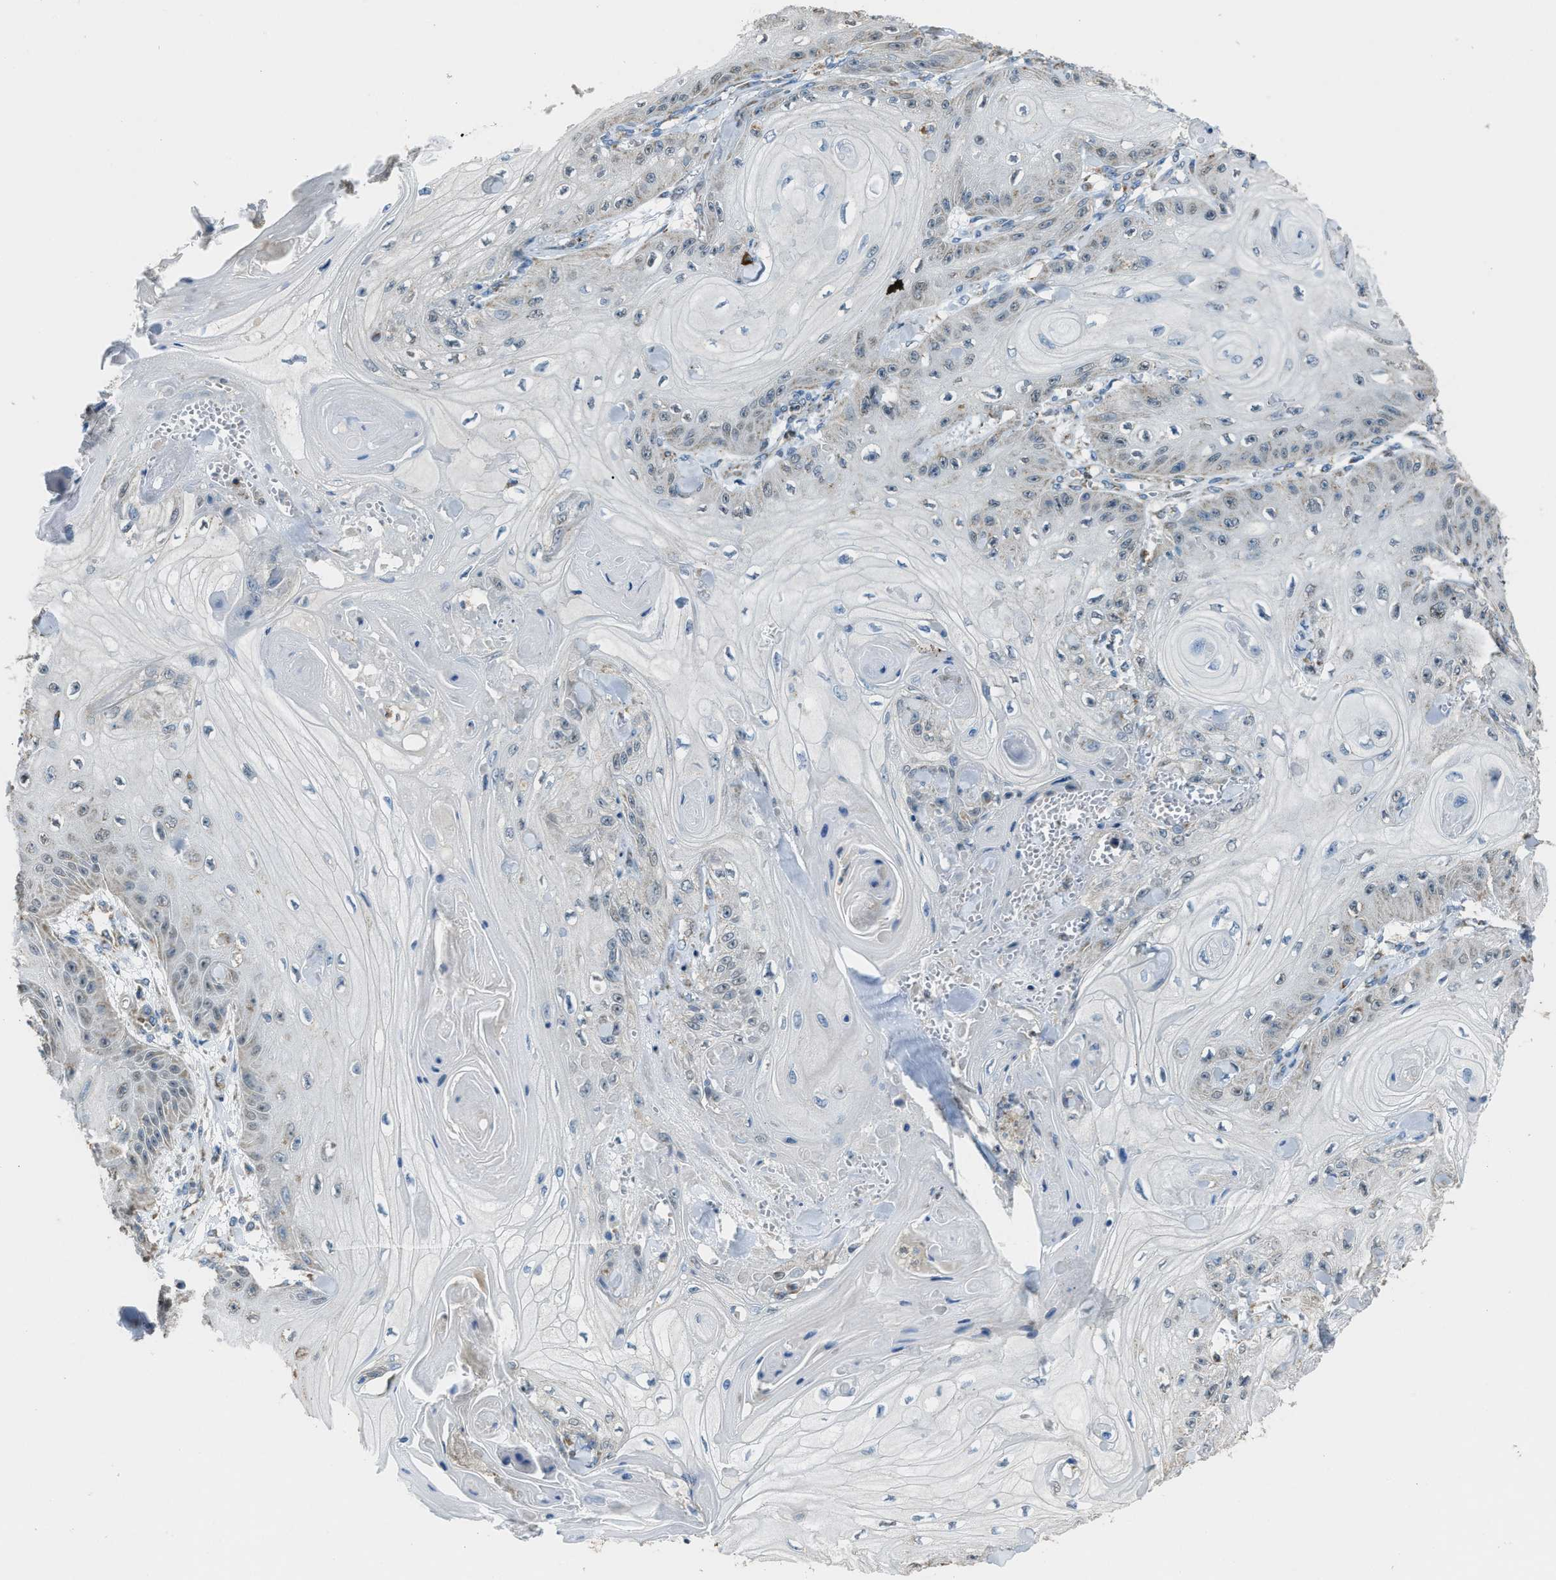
{"staining": {"intensity": "weak", "quantity": "<25%", "location": "cytoplasmic/membranous"}, "tissue": "skin cancer", "cell_type": "Tumor cells", "image_type": "cancer", "snomed": [{"axis": "morphology", "description": "Squamous cell carcinoma, NOS"}, {"axis": "topography", "description": "Skin"}], "caption": "A histopathology image of skin squamous cell carcinoma stained for a protein displays no brown staining in tumor cells.", "gene": "SLC25A11", "patient": {"sex": "male", "age": 74}}